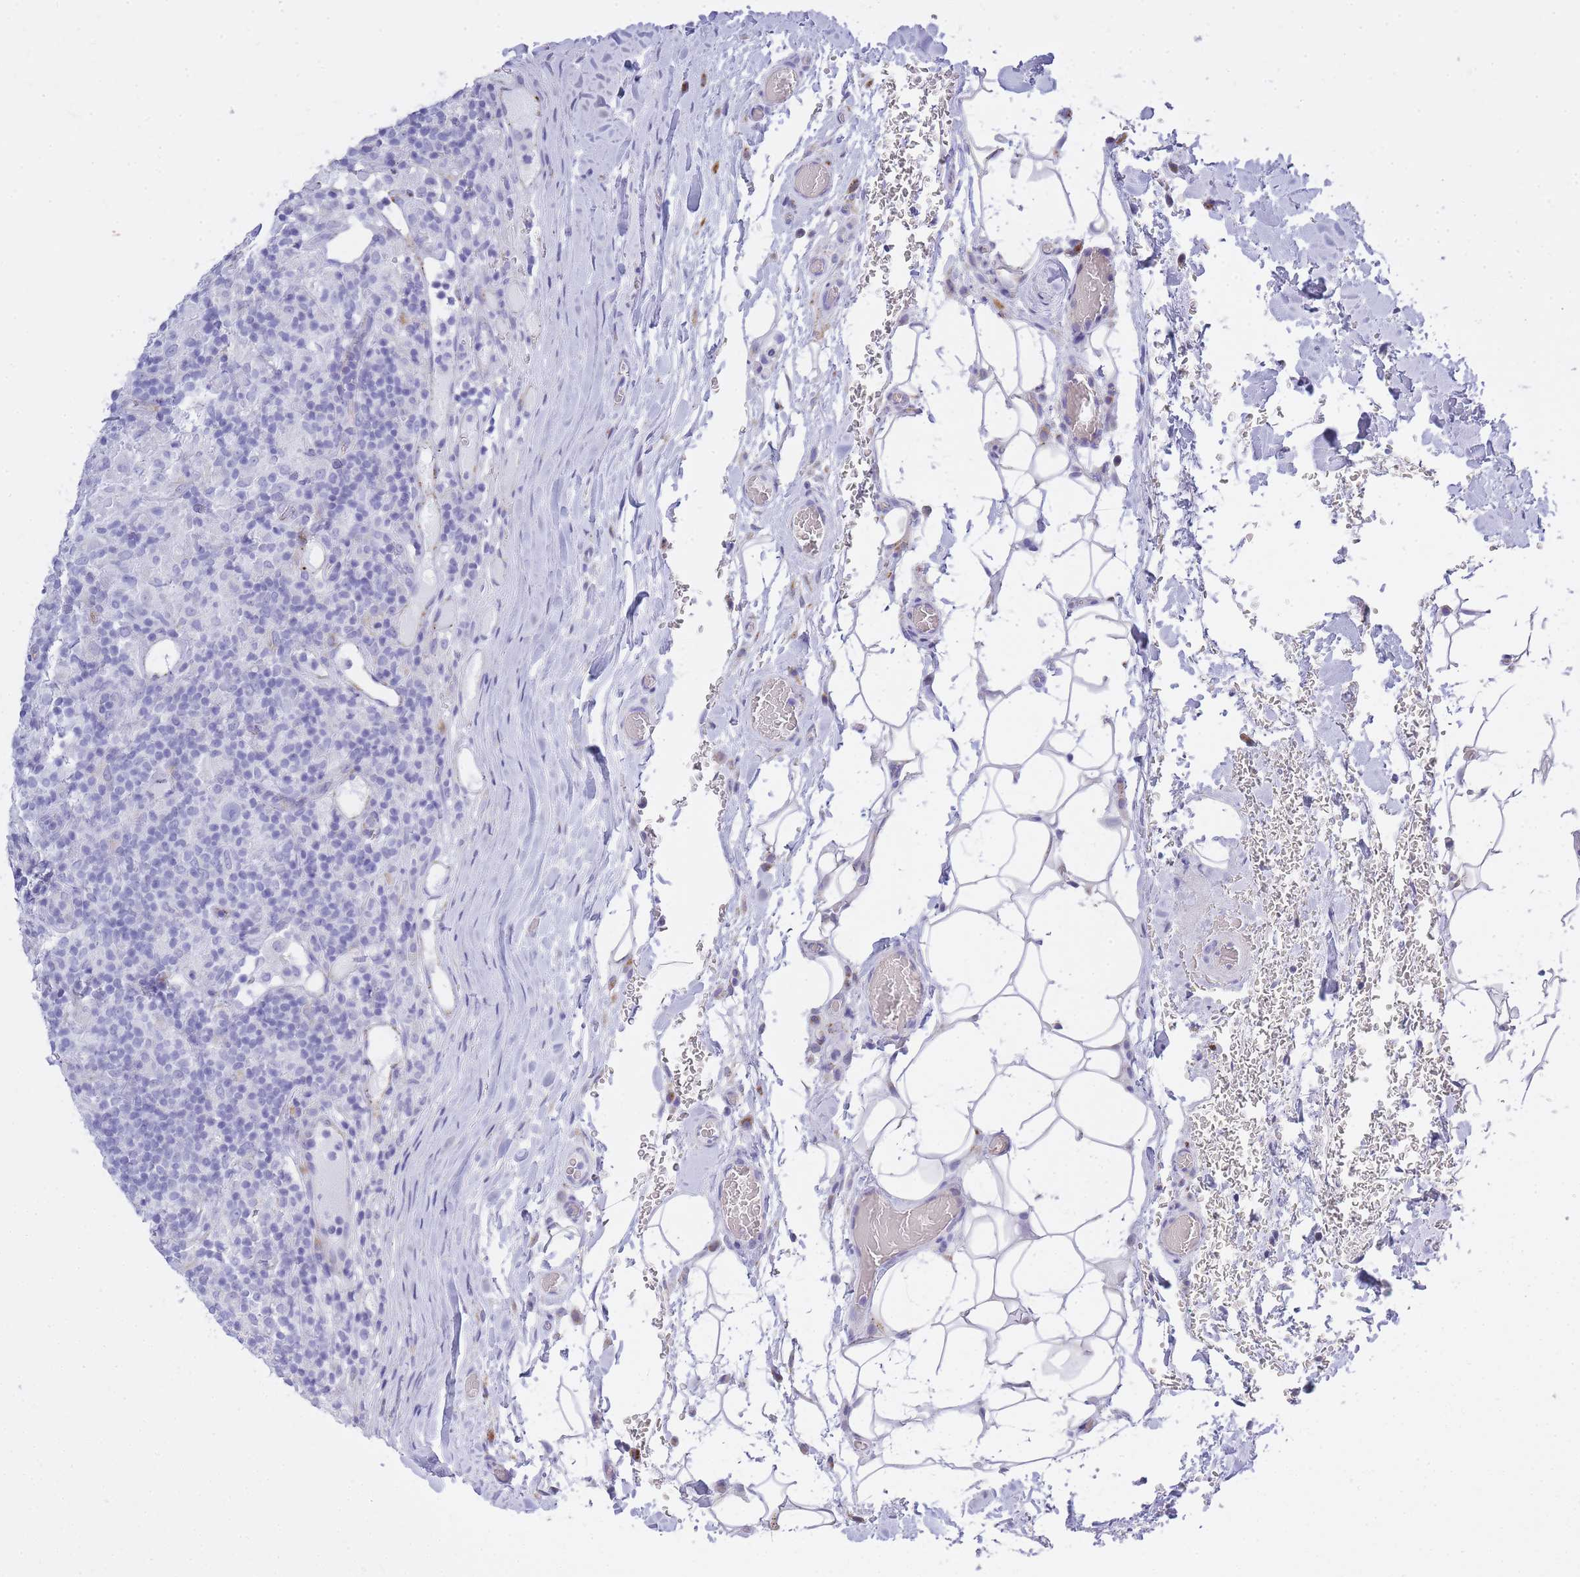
{"staining": {"intensity": "negative", "quantity": "none", "location": "none"}, "tissue": "lymphoma", "cell_type": "Tumor cells", "image_type": "cancer", "snomed": [{"axis": "morphology", "description": "Hodgkin's disease, NOS"}, {"axis": "topography", "description": "Lymph node"}], "caption": "High power microscopy photomicrograph of an IHC micrograph of lymphoma, revealing no significant positivity in tumor cells. (Immunohistochemistry, brightfield microscopy, high magnification).", "gene": "RHO", "patient": {"sex": "male", "age": 70}}